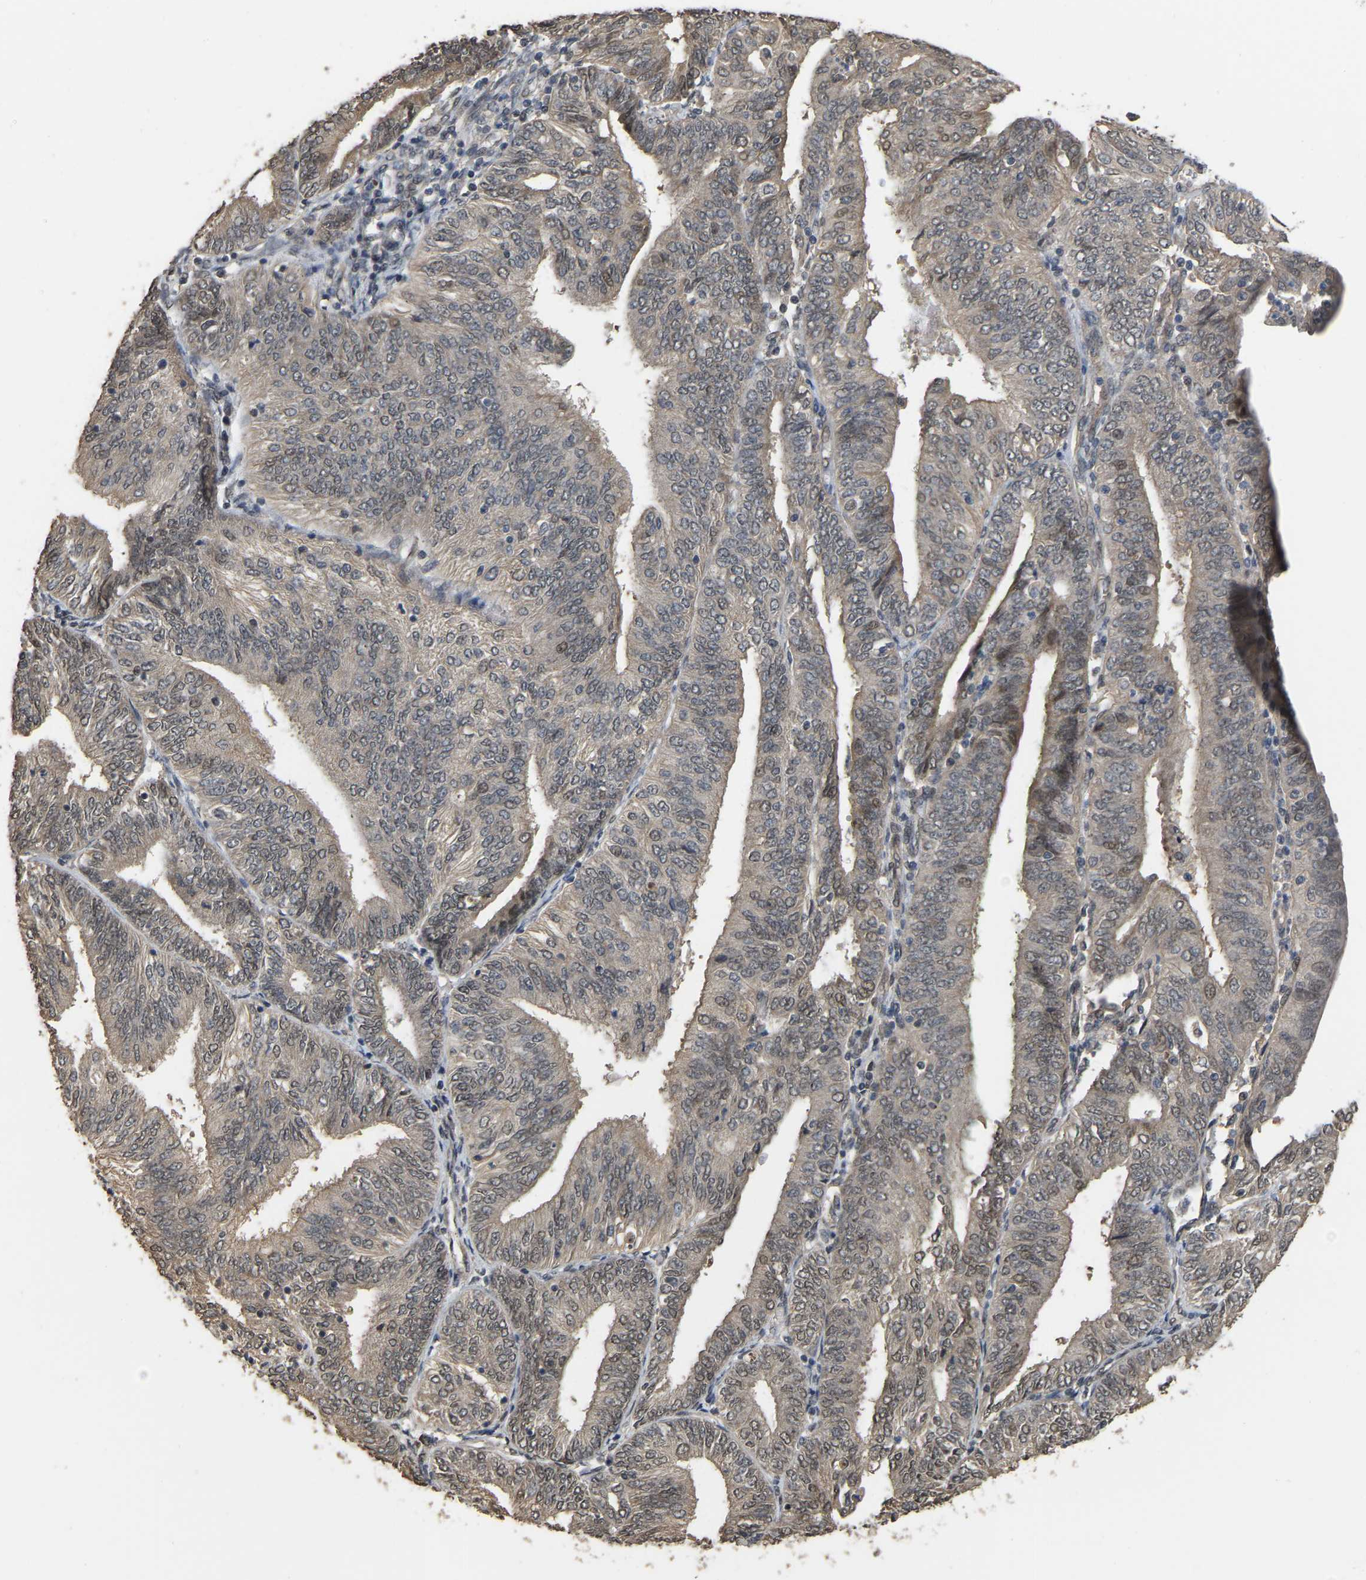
{"staining": {"intensity": "weak", "quantity": "25%-75%", "location": "nuclear"}, "tissue": "endometrial cancer", "cell_type": "Tumor cells", "image_type": "cancer", "snomed": [{"axis": "morphology", "description": "Adenocarcinoma, NOS"}, {"axis": "topography", "description": "Endometrium"}], "caption": "An image of endometrial adenocarcinoma stained for a protein demonstrates weak nuclear brown staining in tumor cells. (brown staining indicates protein expression, while blue staining denotes nuclei).", "gene": "ARHGAP23", "patient": {"sex": "female", "age": 58}}